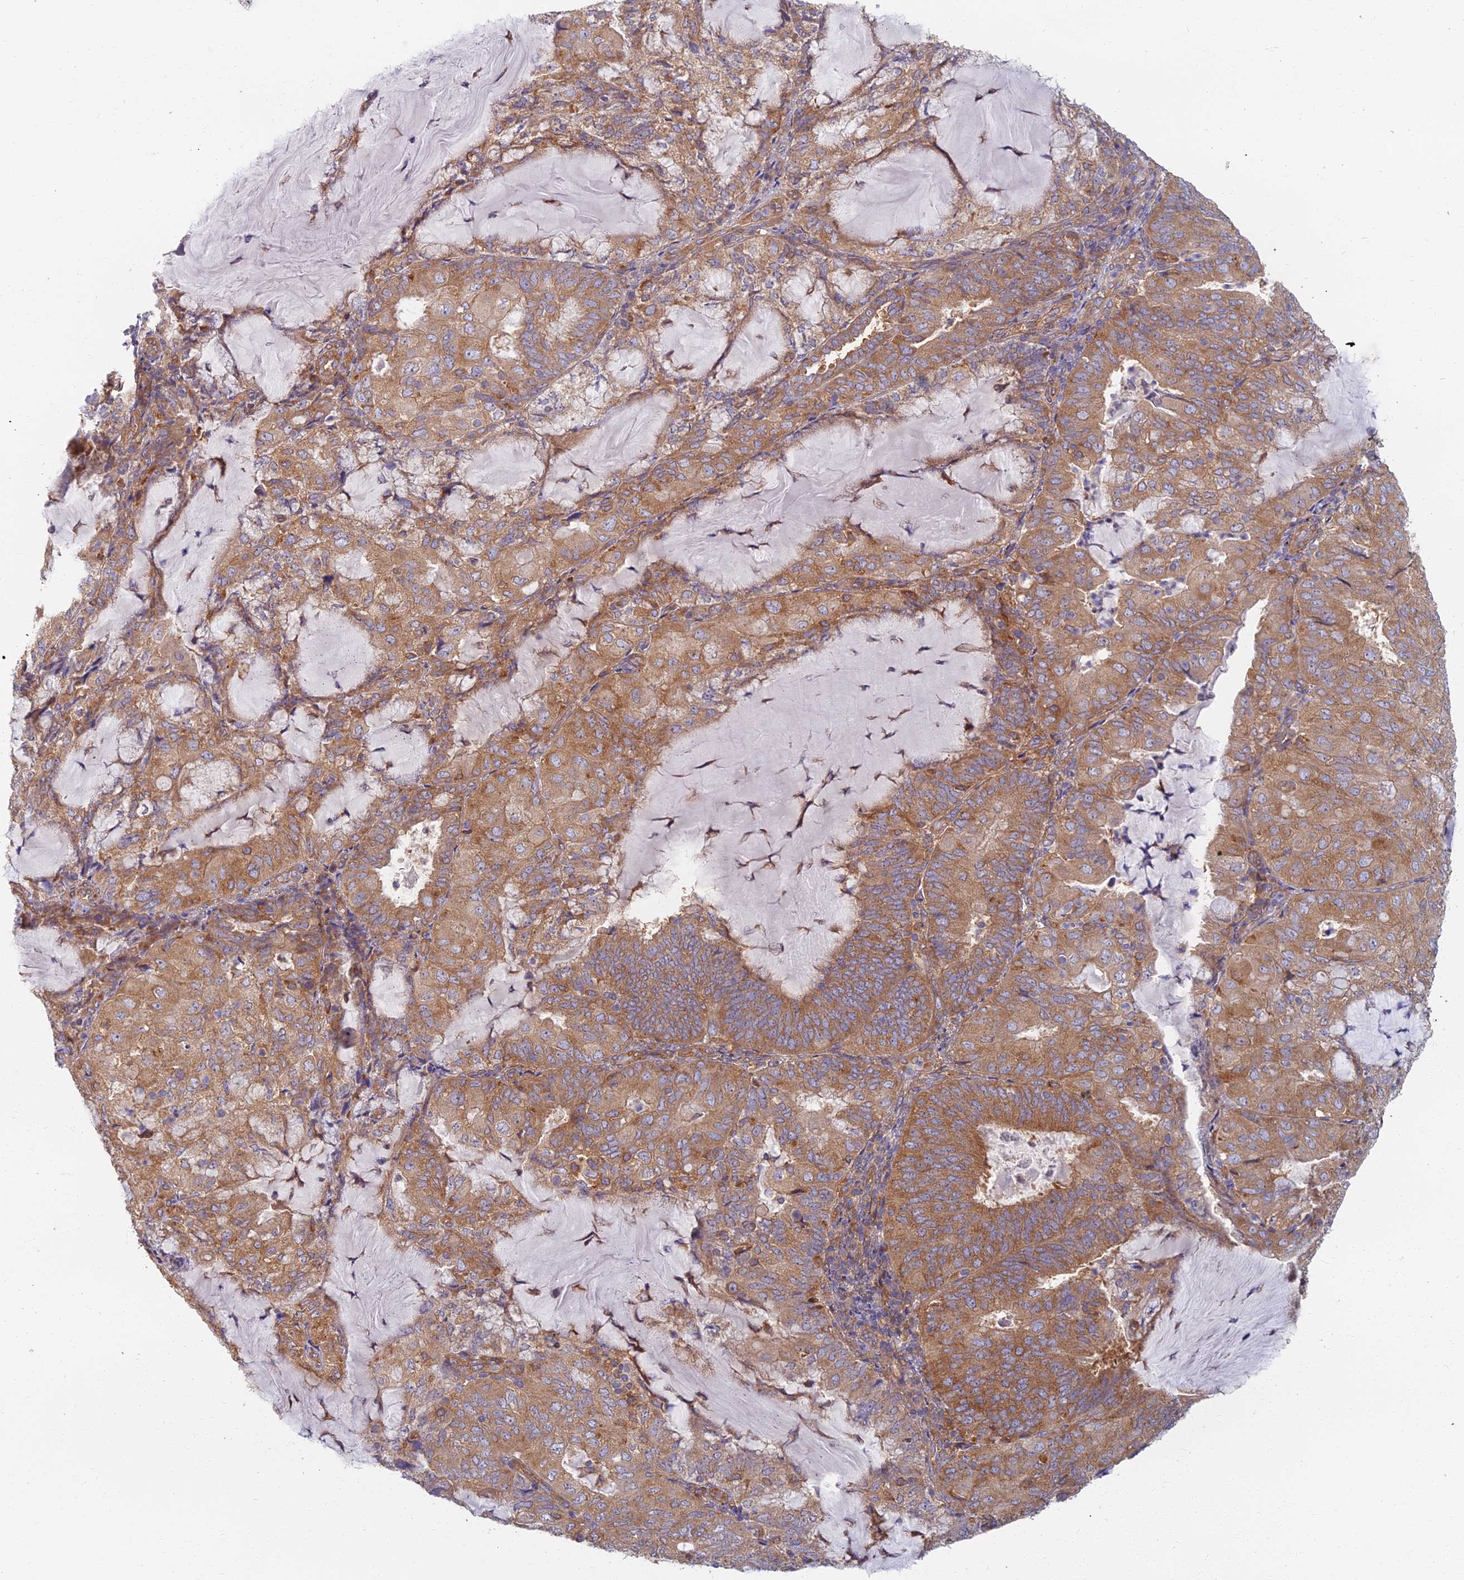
{"staining": {"intensity": "moderate", "quantity": ">75%", "location": "cytoplasmic/membranous"}, "tissue": "endometrial cancer", "cell_type": "Tumor cells", "image_type": "cancer", "snomed": [{"axis": "morphology", "description": "Adenocarcinoma, NOS"}, {"axis": "topography", "description": "Endometrium"}], "caption": "Endometrial cancer stained for a protein (brown) displays moderate cytoplasmic/membranous positive positivity in approximately >75% of tumor cells.", "gene": "RBSN", "patient": {"sex": "female", "age": 81}}